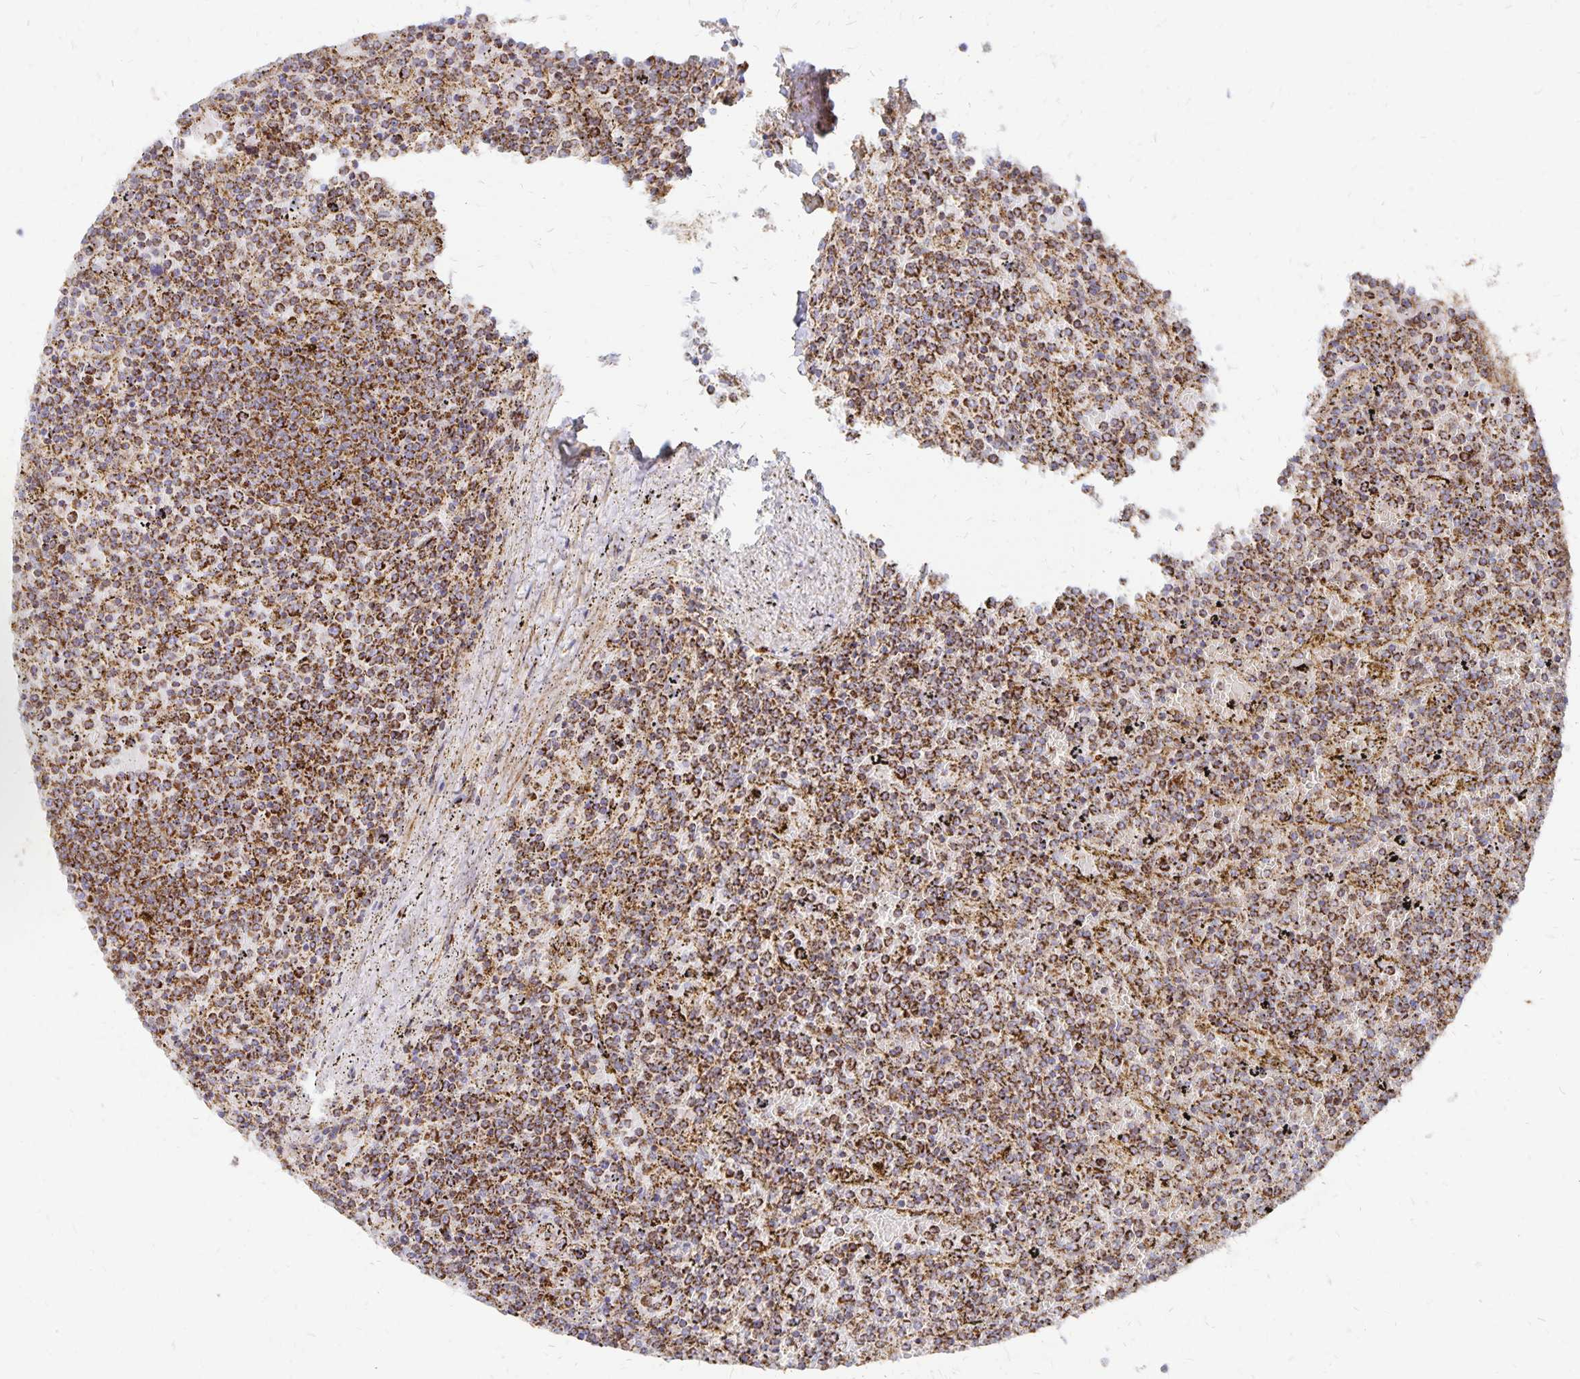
{"staining": {"intensity": "strong", "quantity": ">75%", "location": "cytoplasmic/membranous"}, "tissue": "lymphoma", "cell_type": "Tumor cells", "image_type": "cancer", "snomed": [{"axis": "morphology", "description": "Malignant lymphoma, non-Hodgkin's type, Low grade"}, {"axis": "topography", "description": "Spleen"}], "caption": "Immunohistochemistry (DAB) staining of human malignant lymphoma, non-Hodgkin's type (low-grade) exhibits strong cytoplasmic/membranous protein positivity in about >75% of tumor cells.", "gene": "STOML2", "patient": {"sex": "female", "age": 77}}